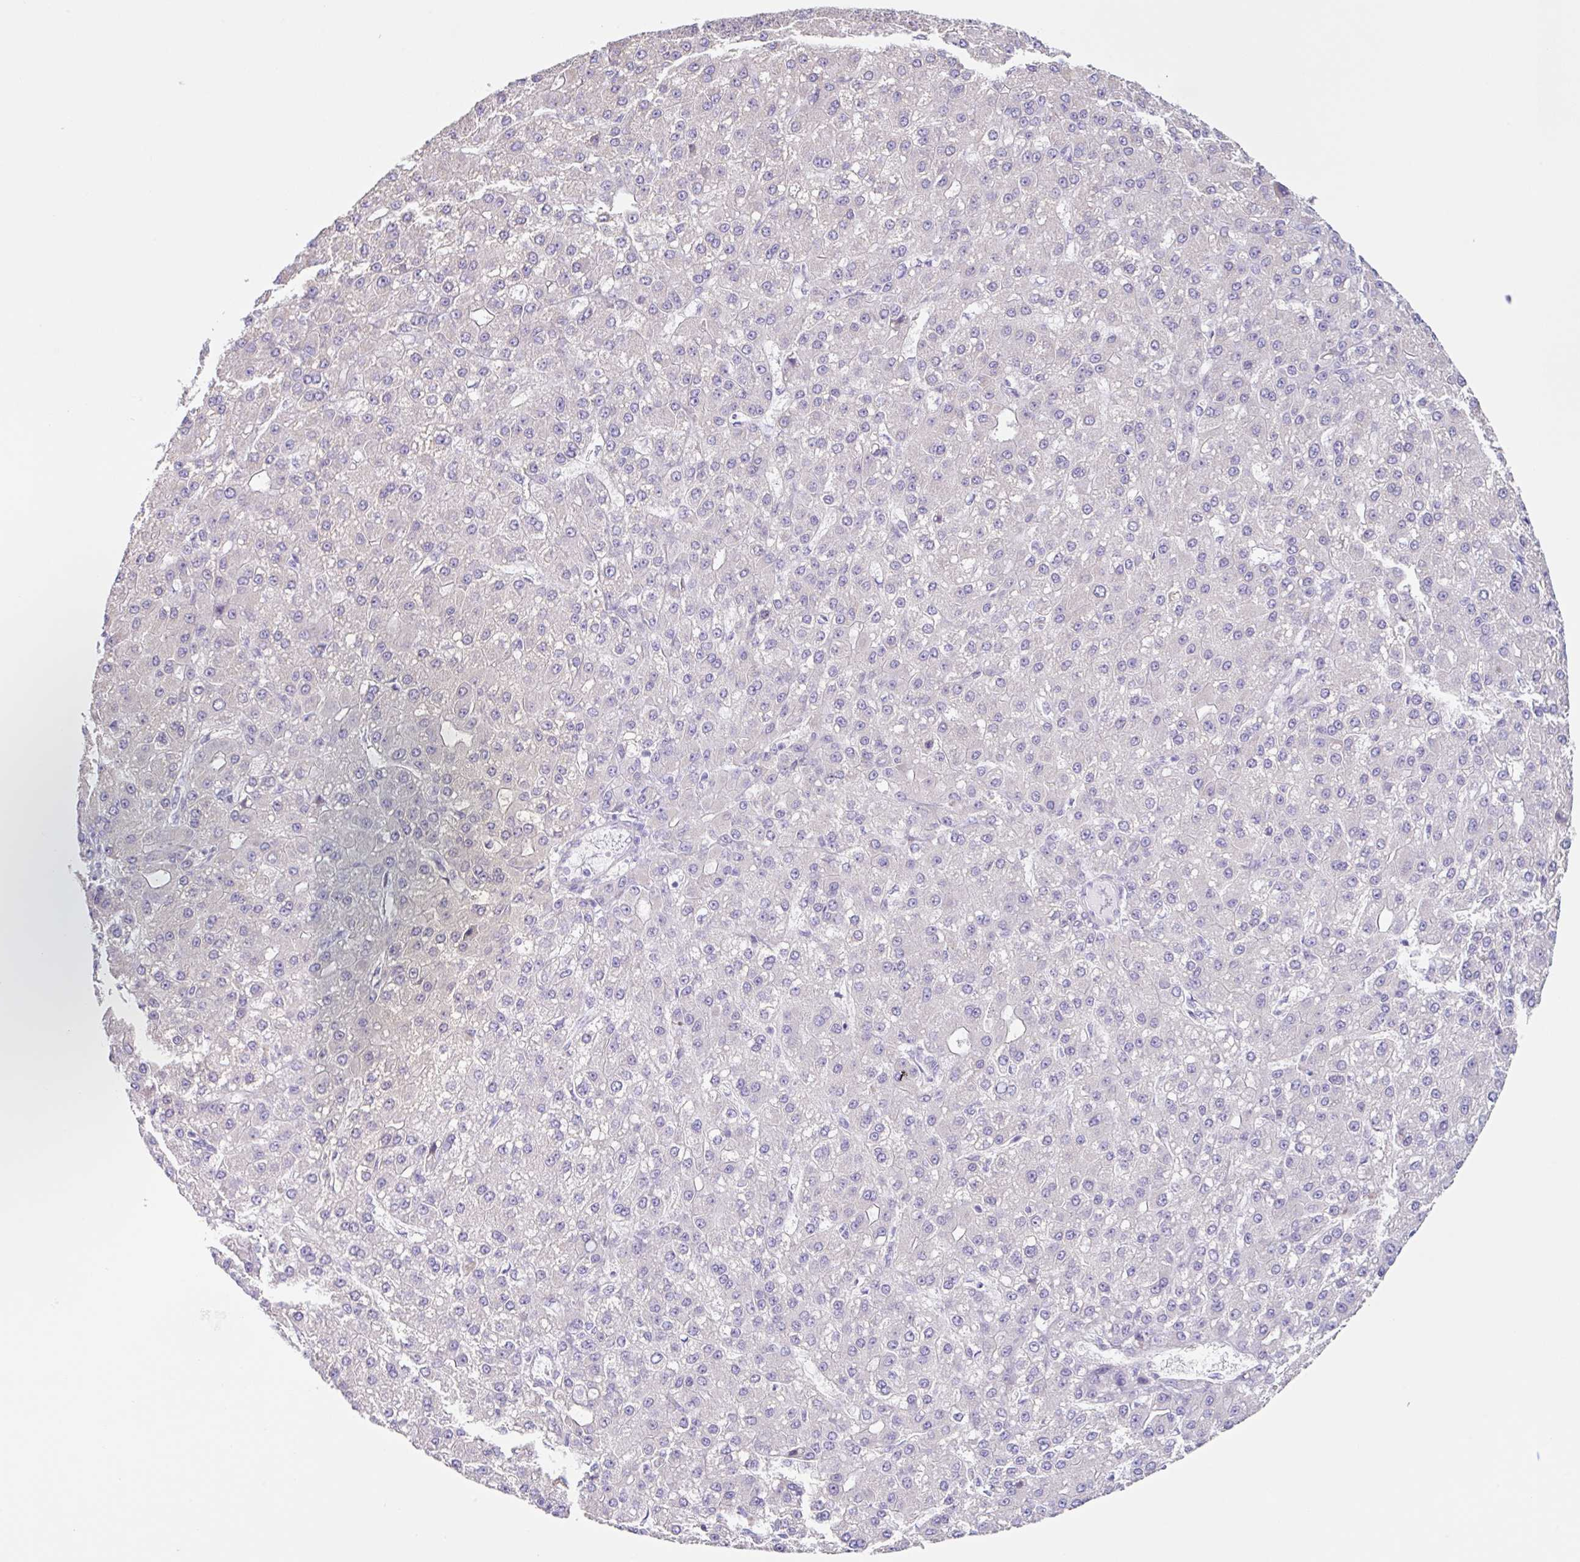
{"staining": {"intensity": "negative", "quantity": "none", "location": "none"}, "tissue": "liver cancer", "cell_type": "Tumor cells", "image_type": "cancer", "snomed": [{"axis": "morphology", "description": "Carcinoma, Hepatocellular, NOS"}, {"axis": "topography", "description": "Liver"}], "caption": "IHC micrograph of neoplastic tissue: liver cancer (hepatocellular carcinoma) stained with DAB demonstrates no significant protein positivity in tumor cells. (Immunohistochemistry, brightfield microscopy, high magnification).", "gene": "DCAF17", "patient": {"sex": "male", "age": 67}}